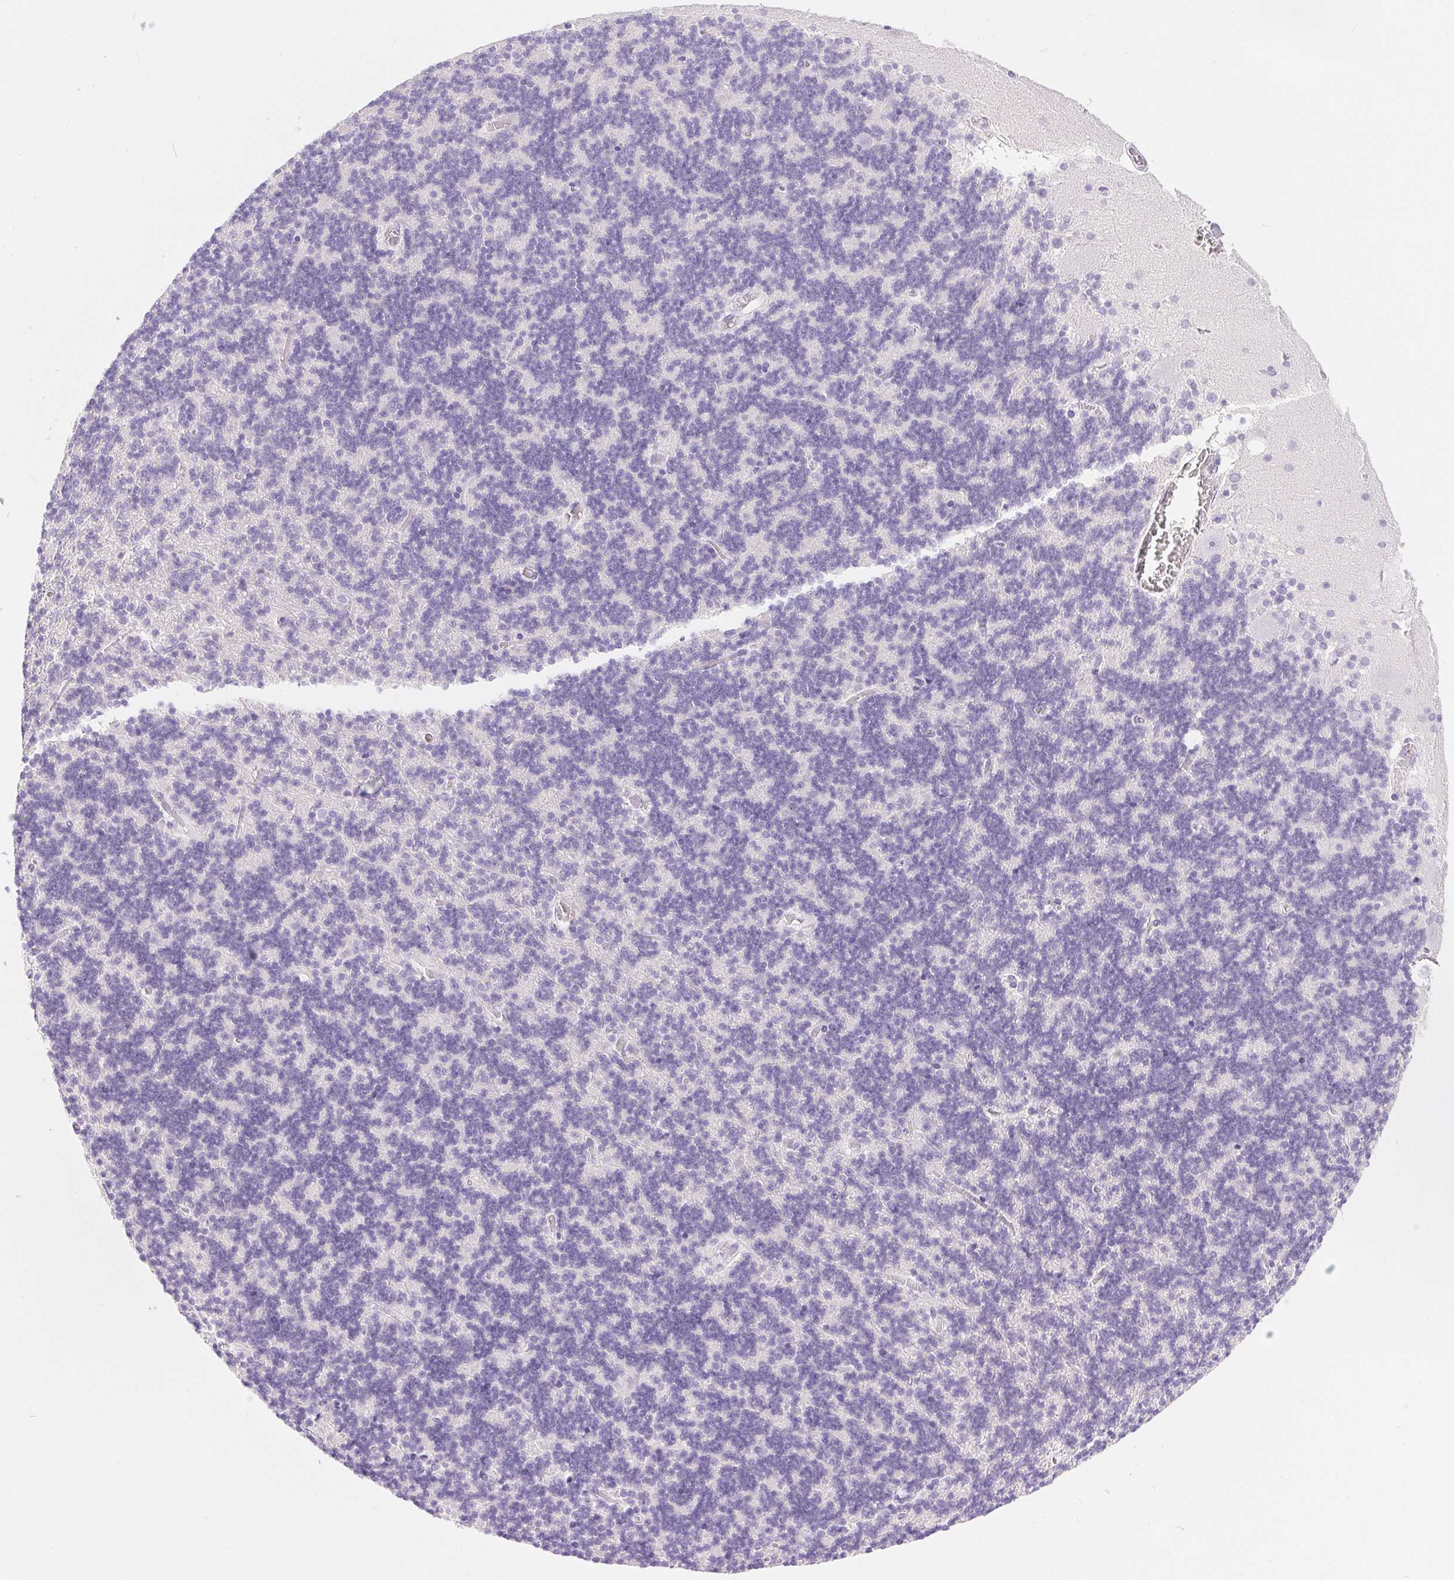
{"staining": {"intensity": "negative", "quantity": "none", "location": "none"}, "tissue": "cerebellum", "cell_type": "Cells in granular layer", "image_type": "normal", "snomed": [{"axis": "morphology", "description": "Normal tissue, NOS"}, {"axis": "topography", "description": "Cerebellum"}], "caption": "Cerebellum stained for a protein using immunohistochemistry demonstrates no expression cells in granular layer.", "gene": "XDH", "patient": {"sex": "male", "age": 70}}